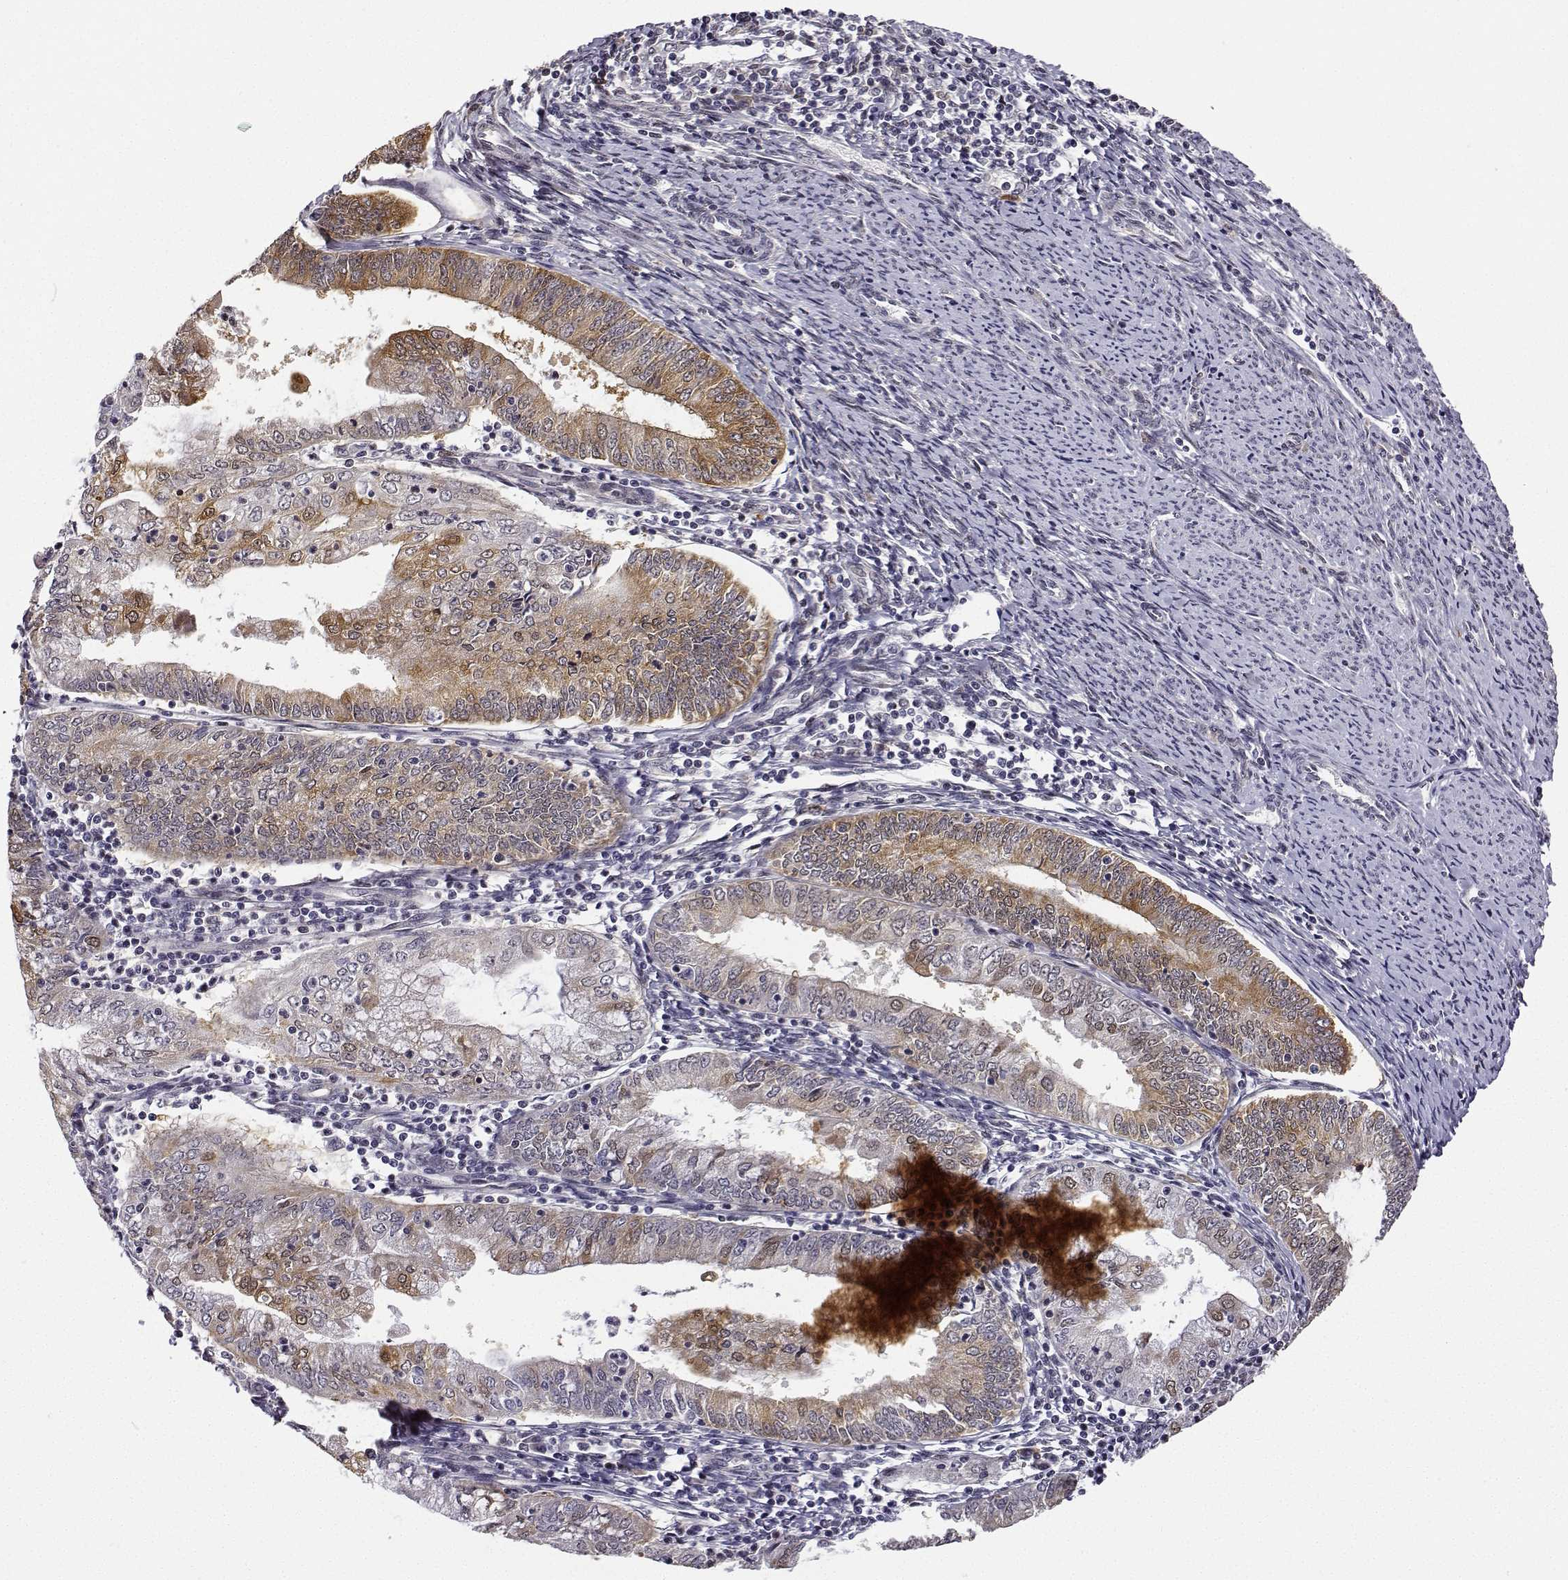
{"staining": {"intensity": "moderate", "quantity": "25%-75%", "location": "cytoplasmic/membranous,nuclear"}, "tissue": "endometrial cancer", "cell_type": "Tumor cells", "image_type": "cancer", "snomed": [{"axis": "morphology", "description": "Adenocarcinoma, NOS"}, {"axis": "topography", "description": "Endometrium"}], "caption": "Tumor cells reveal medium levels of moderate cytoplasmic/membranous and nuclear positivity in approximately 25%-75% of cells in endometrial cancer.", "gene": "PHGDH", "patient": {"sex": "female", "age": 55}}